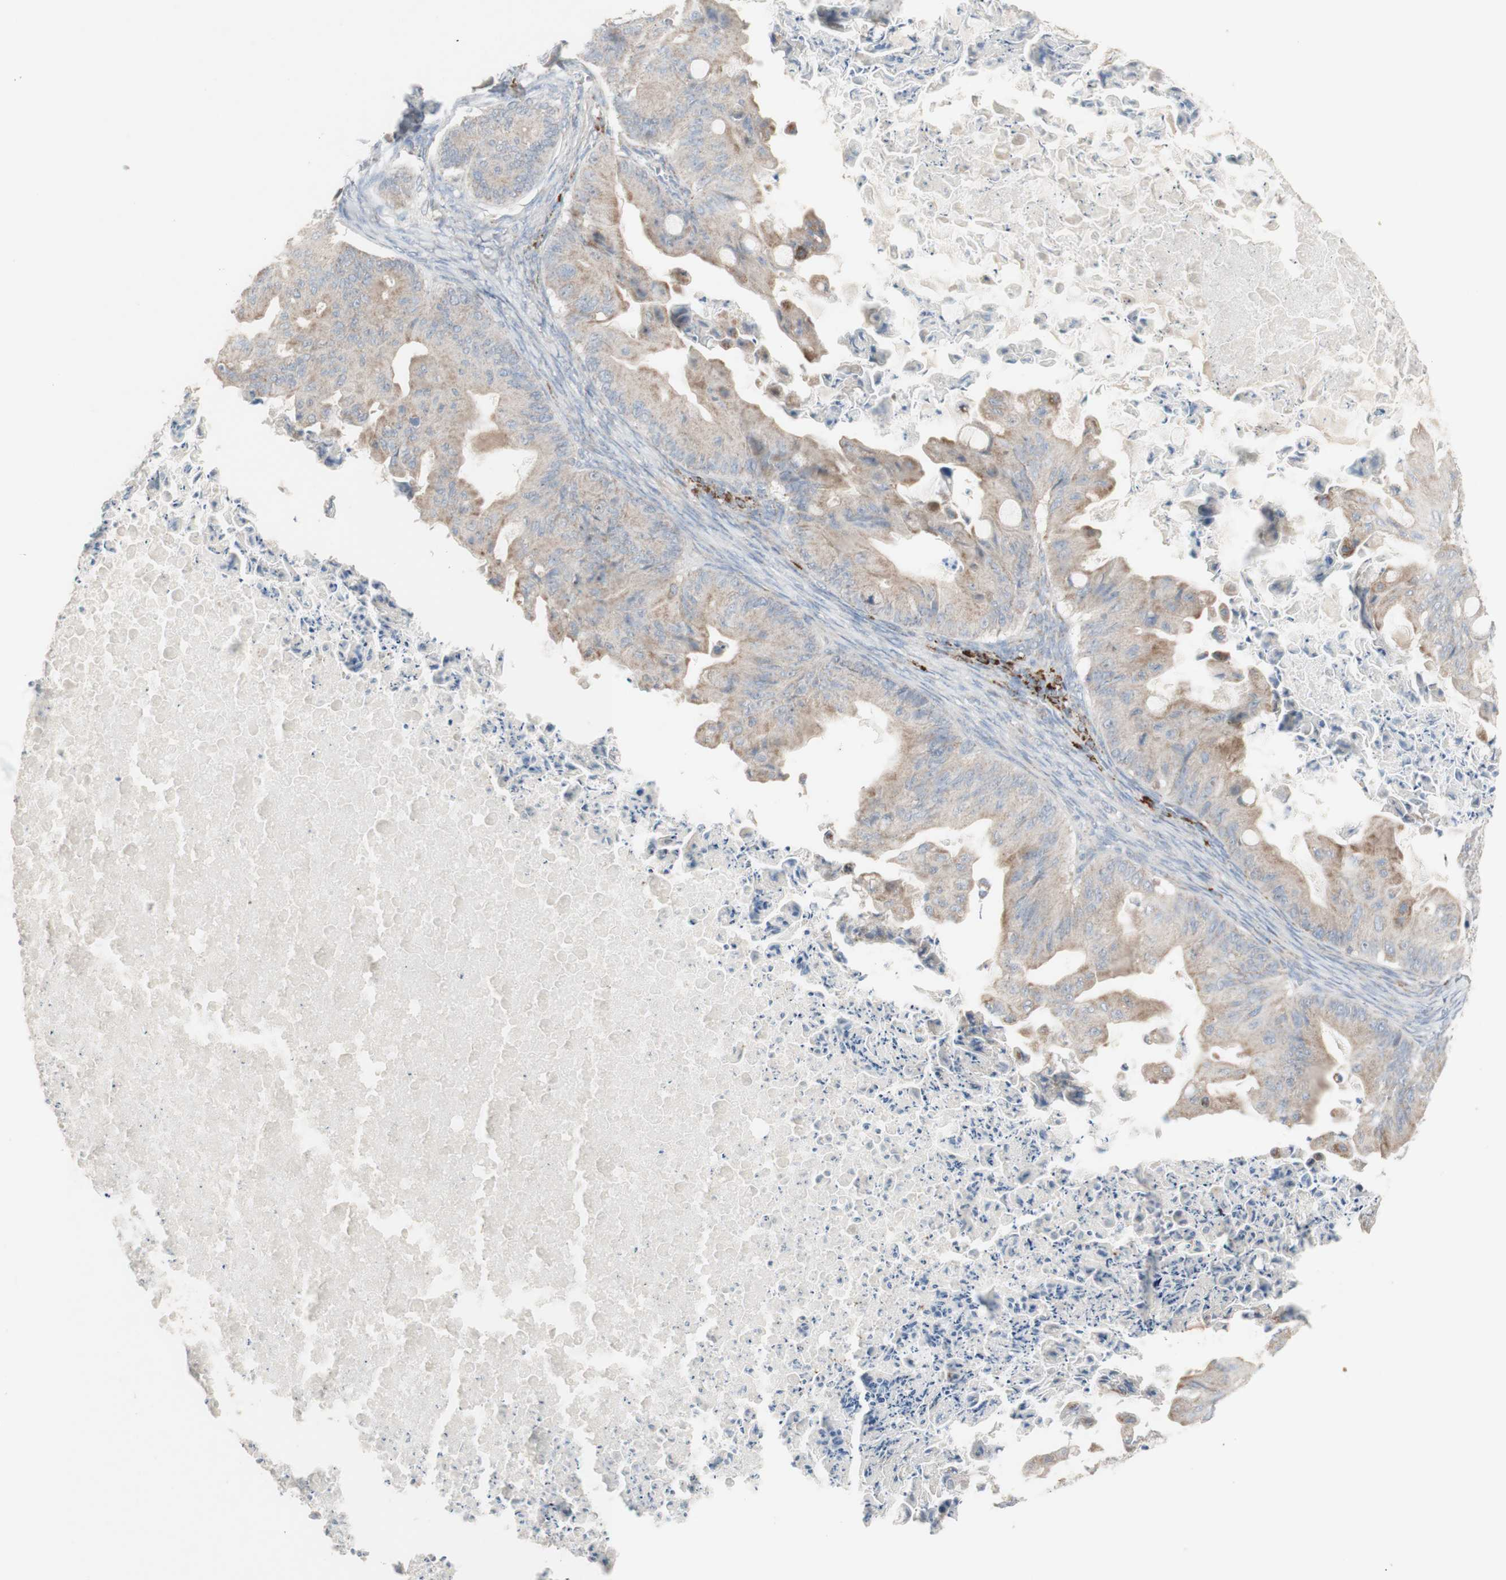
{"staining": {"intensity": "weak", "quantity": ">75%", "location": "cytoplasmic/membranous"}, "tissue": "ovarian cancer", "cell_type": "Tumor cells", "image_type": "cancer", "snomed": [{"axis": "morphology", "description": "Cystadenocarcinoma, mucinous, NOS"}, {"axis": "topography", "description": "Ovary"}], "caption": "This photomicrograph shows immunohistochemistry (IHC) staining of mucinous cystadenocarcinoma (ovarian), with low weak cytoplasmic/membranous positivity in approximately >75% of tumor cells.", "gene": "CNTNAP1", "patient": {"sex": "female", "age": 37}}